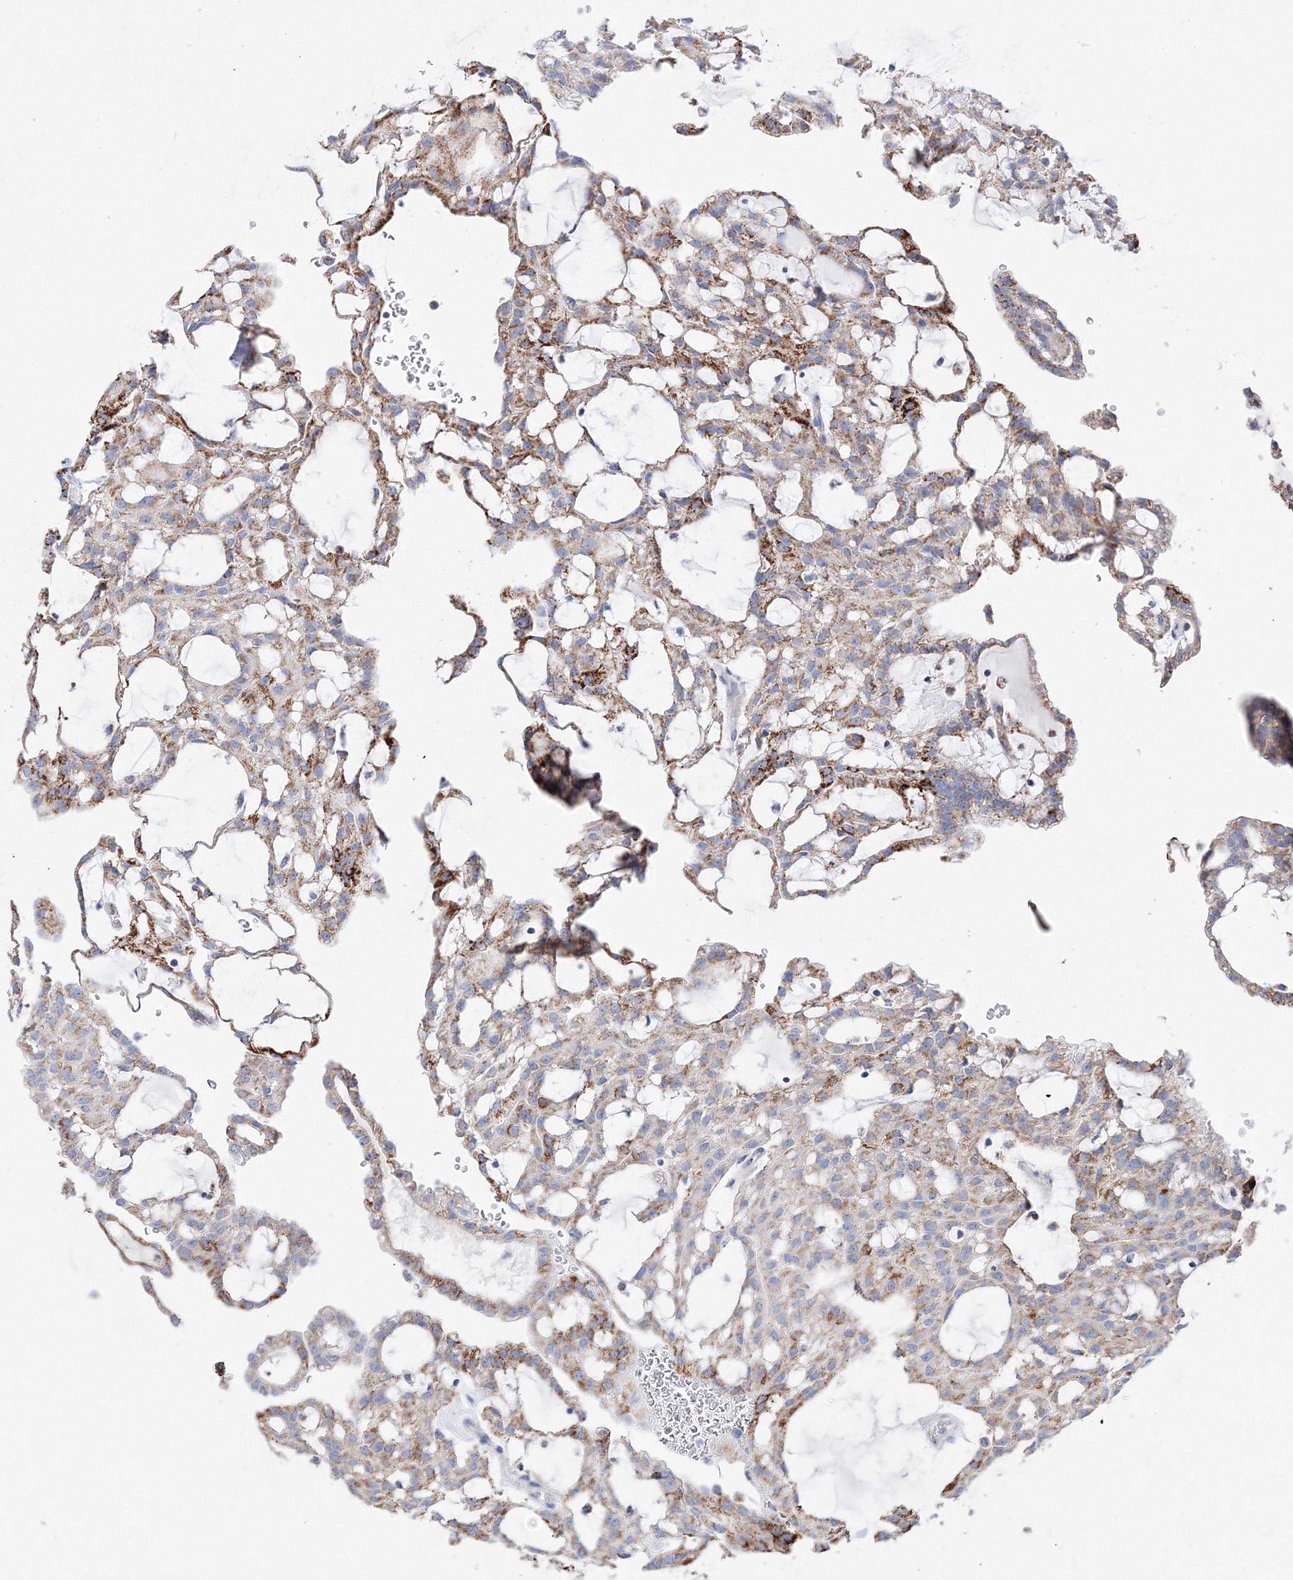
{"staining": {"intensity": "moderate", "quantity": ">75%", "location": "cytoplasmic/membranous"}, "tissue": "renal cancer", "cell_type": "Tumor cells", "image_type": "cancer", "snomed": [{"axis": "morphology", "description": "Adenocarcinoma, NOS"}, {"axis": "topography", "description": "Kidney"}], "caption": "There is medium levels of moderate cytoplasmic/membranous staining in tumor cells of adenocarcinoma (renal), as demonstrated by immunohistochemical staining (brown color).", "gene": "MERTK", "patient": {"sex": "male", "age": 63}}